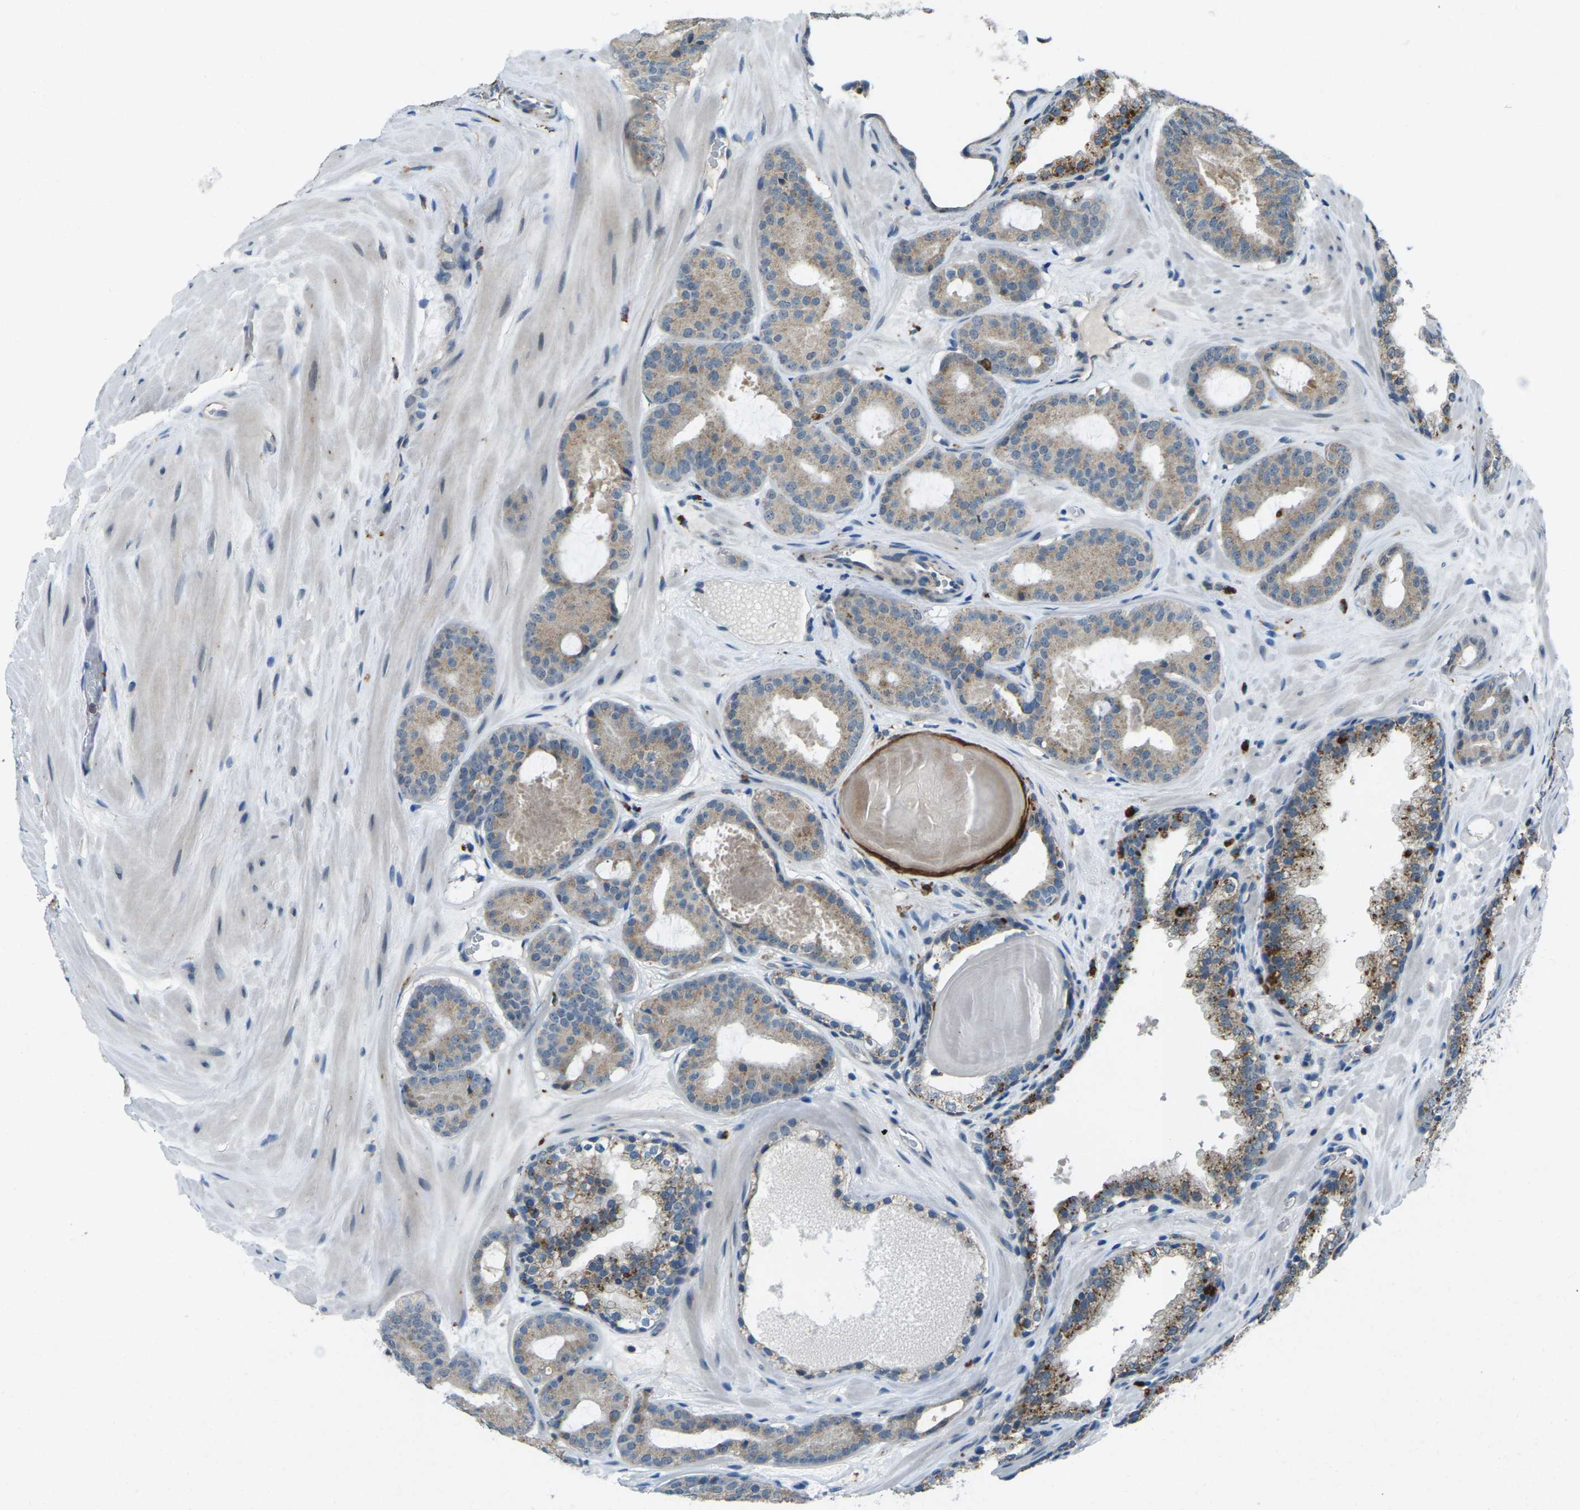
{"staining": {"intensity": "weak", "quantity": ">75%", "location": "cytoplasmic/membranous"}, "tissue": "prostate cancer", "cell_type": "Tumor cells", "image_type": "cancer", "snomed": [{"axis": "morphology", "description": "Adenocarcinoma, High grade"}, {"axis": "topography", "description": "Prostate"}], "caption": "The histopathology image demonstrates staining of prostate cancer, revealing weak cytoplasmic/membranous protein staining (brown color) within tumor cells.", "gene": "SLC31A2", "patient": {"sex": "male", "age": 60}}